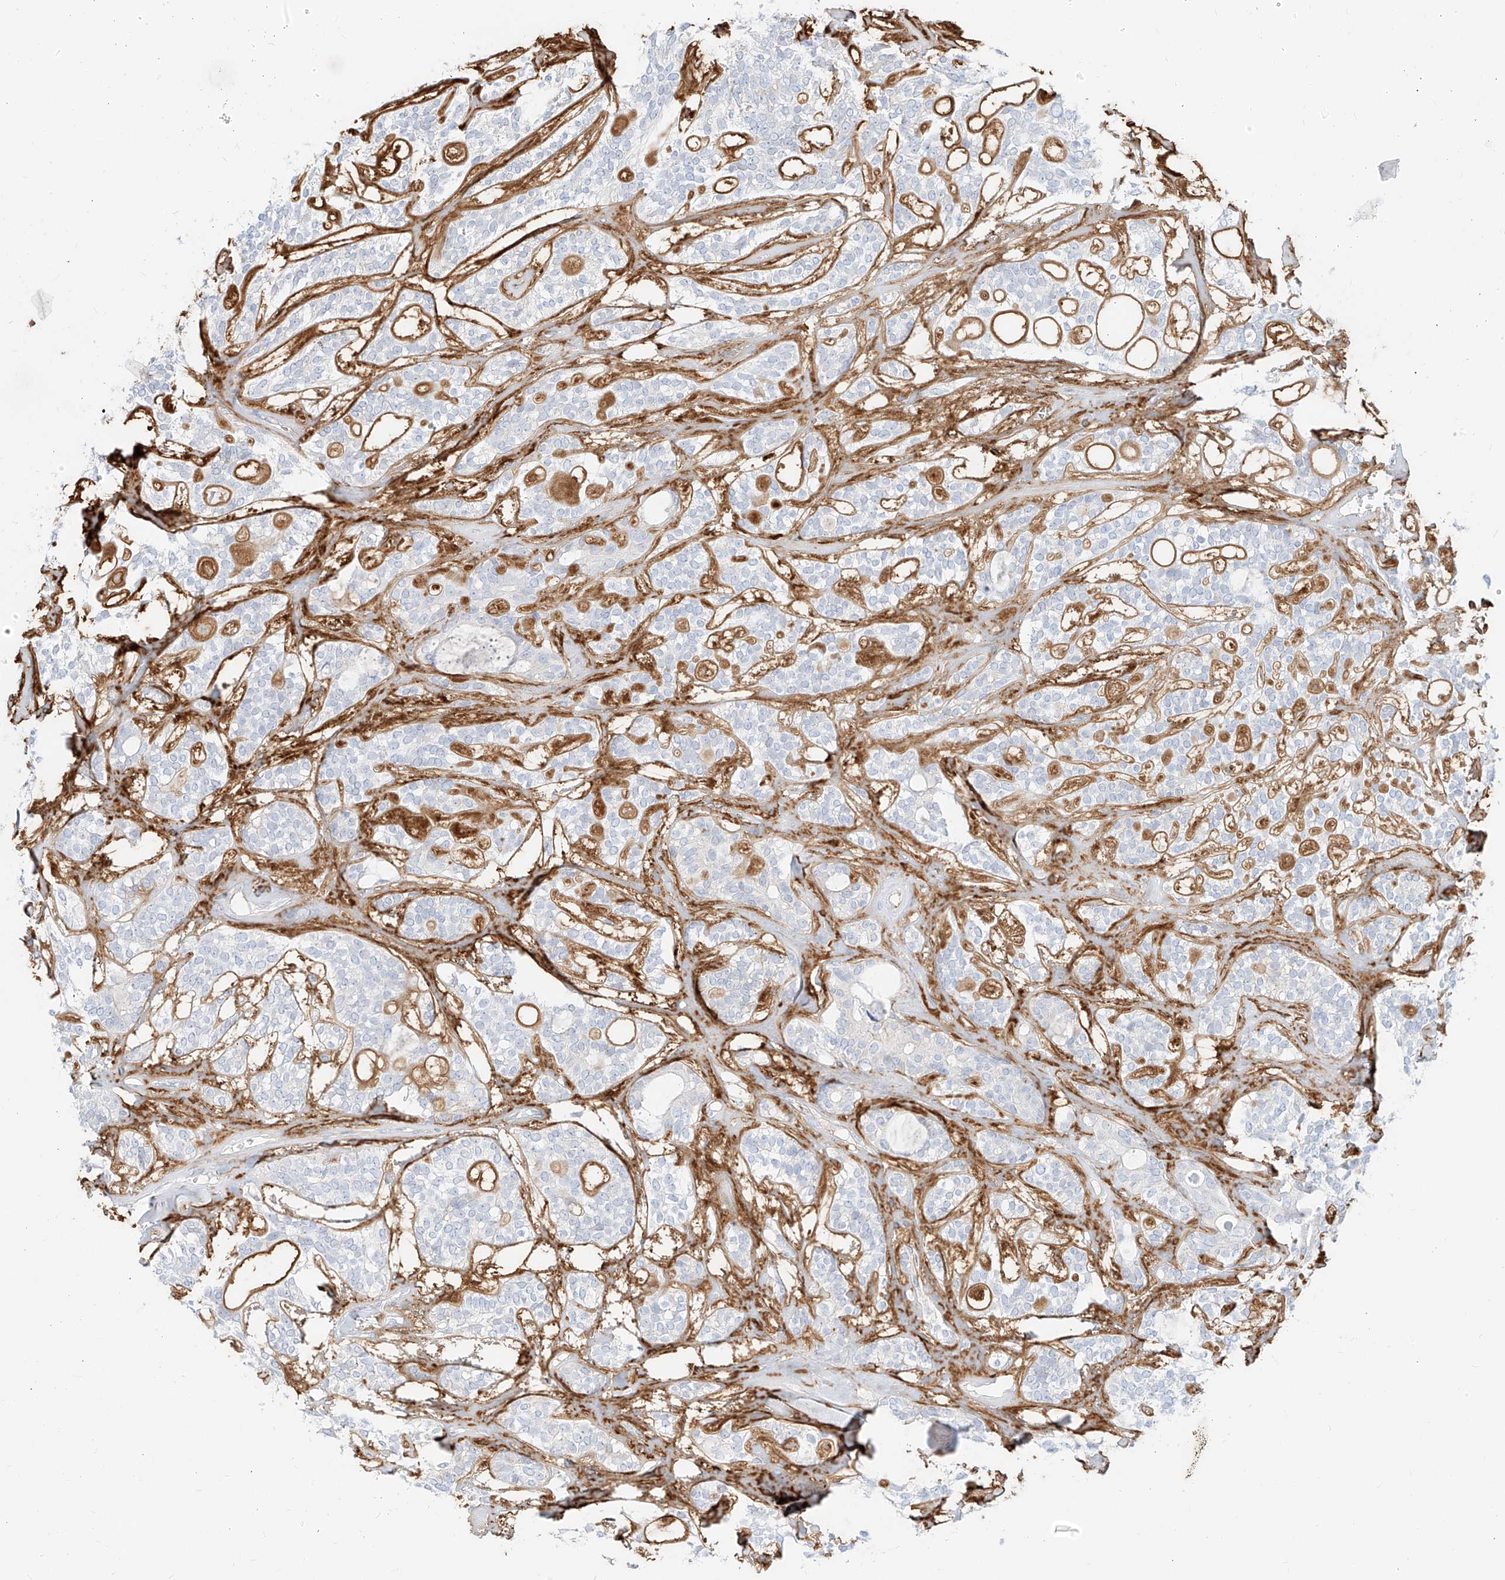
{"staining": {"intensity": "negative", "quantity": "none", "location": "none"}, "tissue": "head and neck cancer", "cell_type": "Tumor cells", "image_type": "cancer", "snomed": [{"axis": "morphology", "description": "Adenocarcinoma, NOS"}, {"axis": "topography", "description": "Head-Neck"}], "caption": "Head and neck adenocarcinoma stained for a protein using immunohistochemistry (IHC) displays no staining tumor cells.", "gene": "OCSTAMP", "patient": {"sex": "male", "age": 66}}